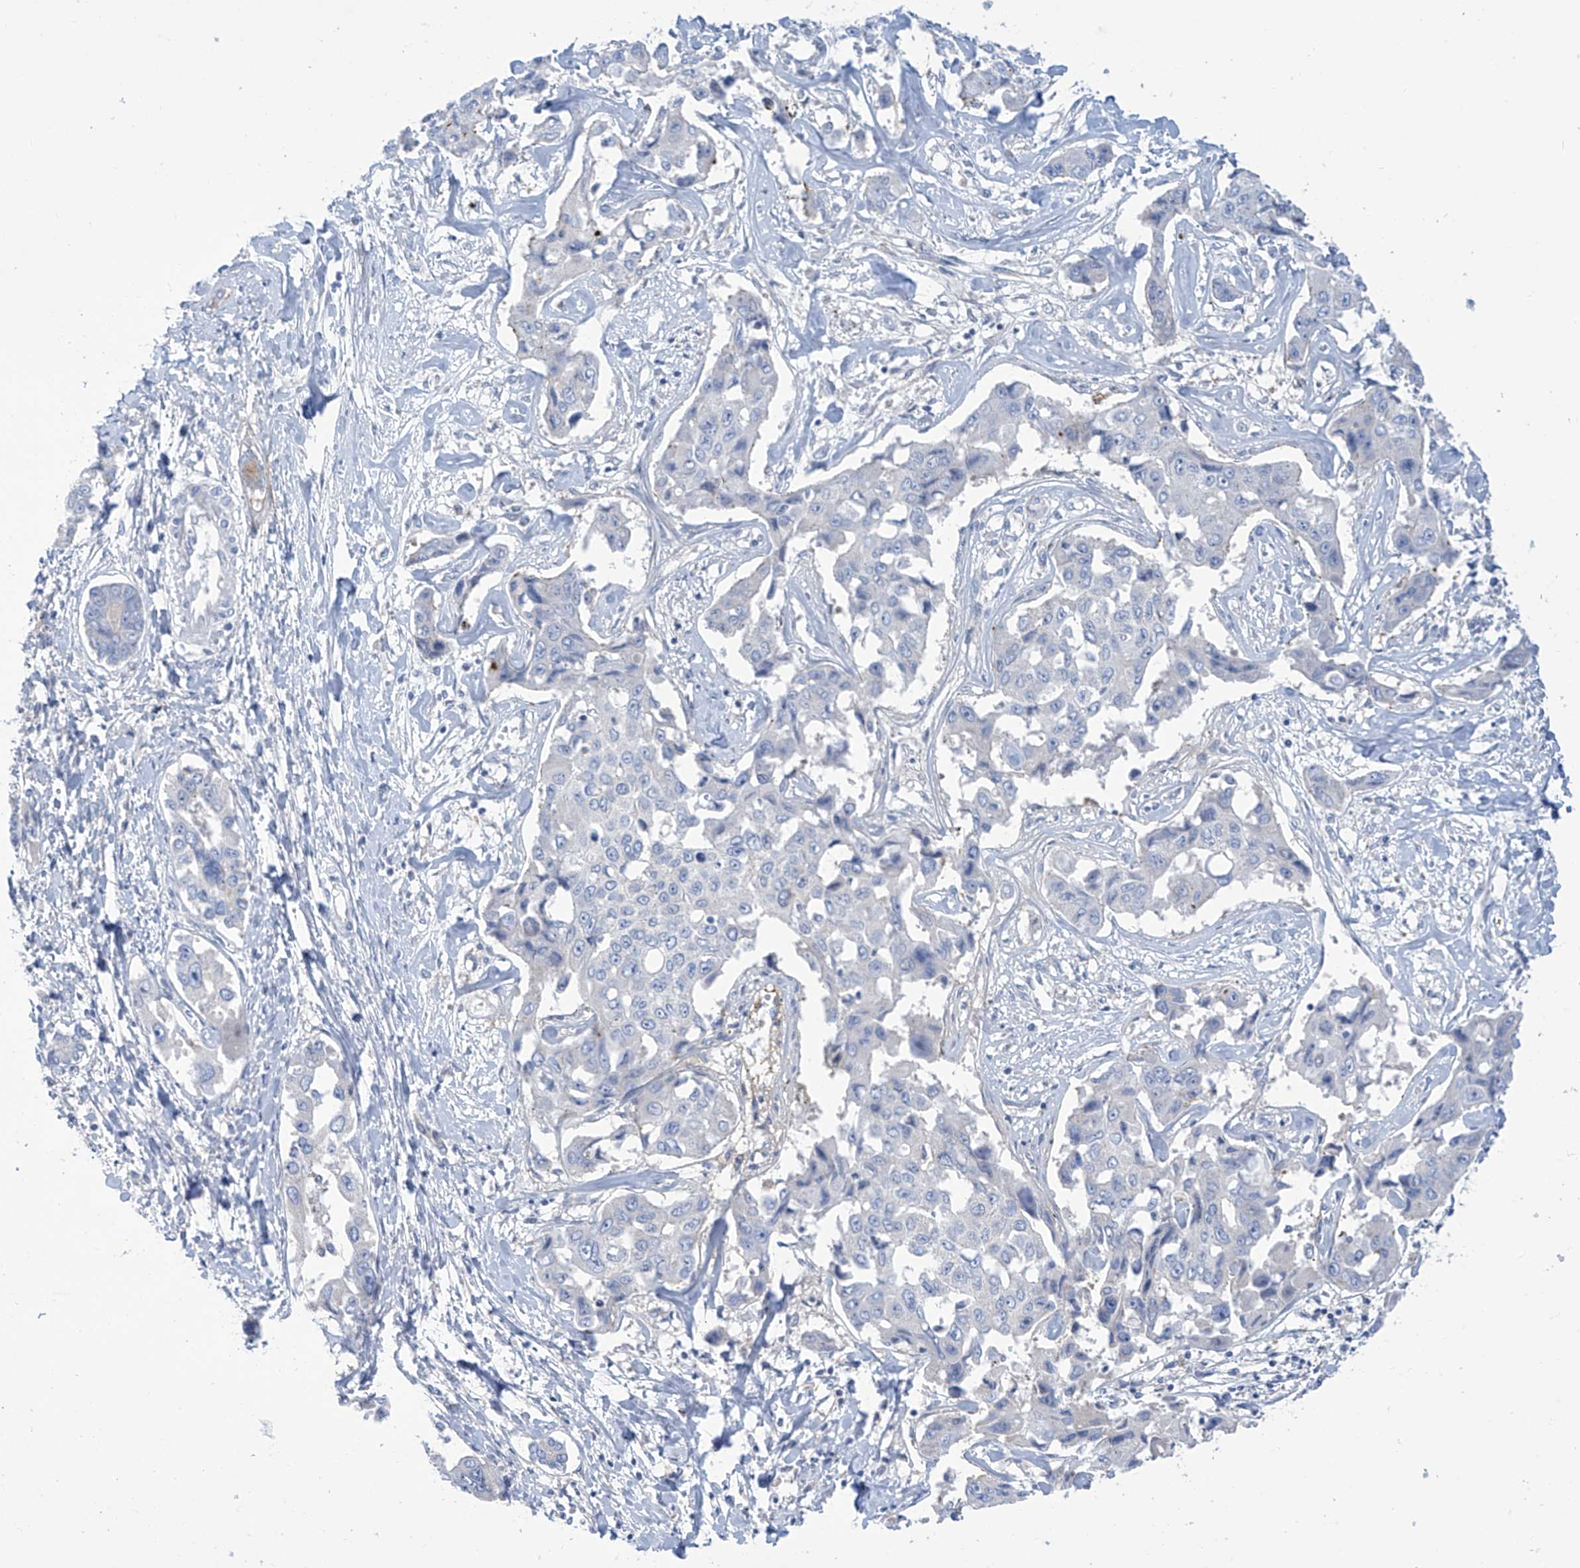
{"staining": {"intensity": "negative", "quantity": "none", "location": "none"}, "tissue": "liver cancer", "cell_type": "Tumor cells", "image_type": "cancer", "snomed": [{"axis": "morphology", "description": "Cholangiocarcinoma"}, {"axis": "topography", "description": "Liver"}], "caption": "A high-resolution photomicrograph shows immunohistochemistry staining of cholangiocarcinoma (liver), which shows no significant expression in tumor cells.", "gene": "FABP2", "patient": {"sex": "male", "age": 59}}